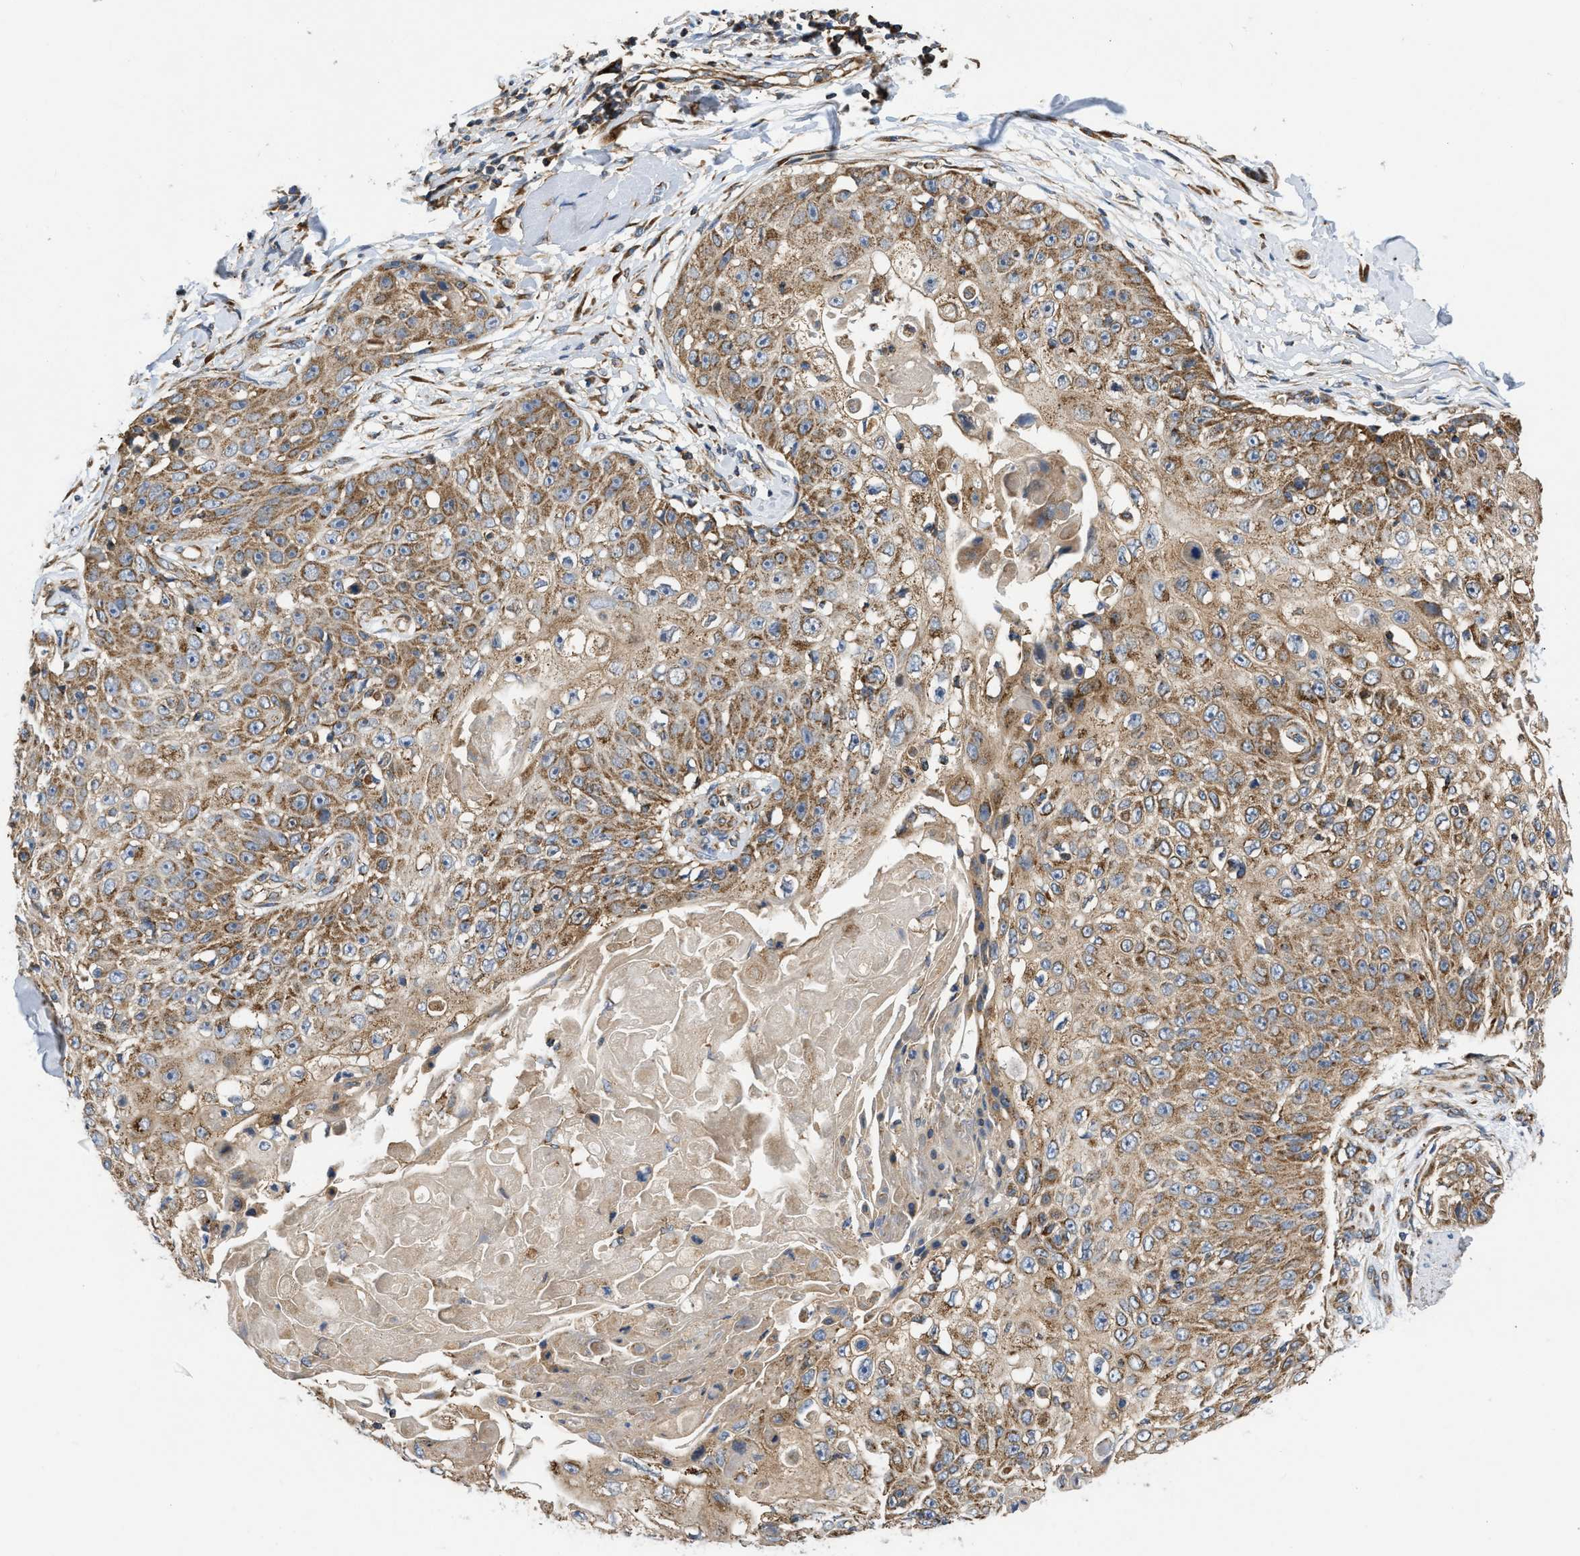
{"staining": {"intensity": "moderate", "quantity": ">75%", "location": "cytoplasmic/membranous"}, "tissue": "skin cancer", "cell_type": "Tumor cells", "image_type": "cancer", "snomed": [{"axis": "morphology", "description": "Squamous cell carcinoma, NOS"}, {"axis": "topography", "description": "Skin"}], "caption": "DAB (3,3'-diaminobenzidine) immunohistochemical staining of human skin squamous cell carcinoma reveals moderate cytoplasmic/membranous protein staining in about >75% of tumor cells.", "gene": "OPTN", "patient": {"sex": "male", "age": 86}}